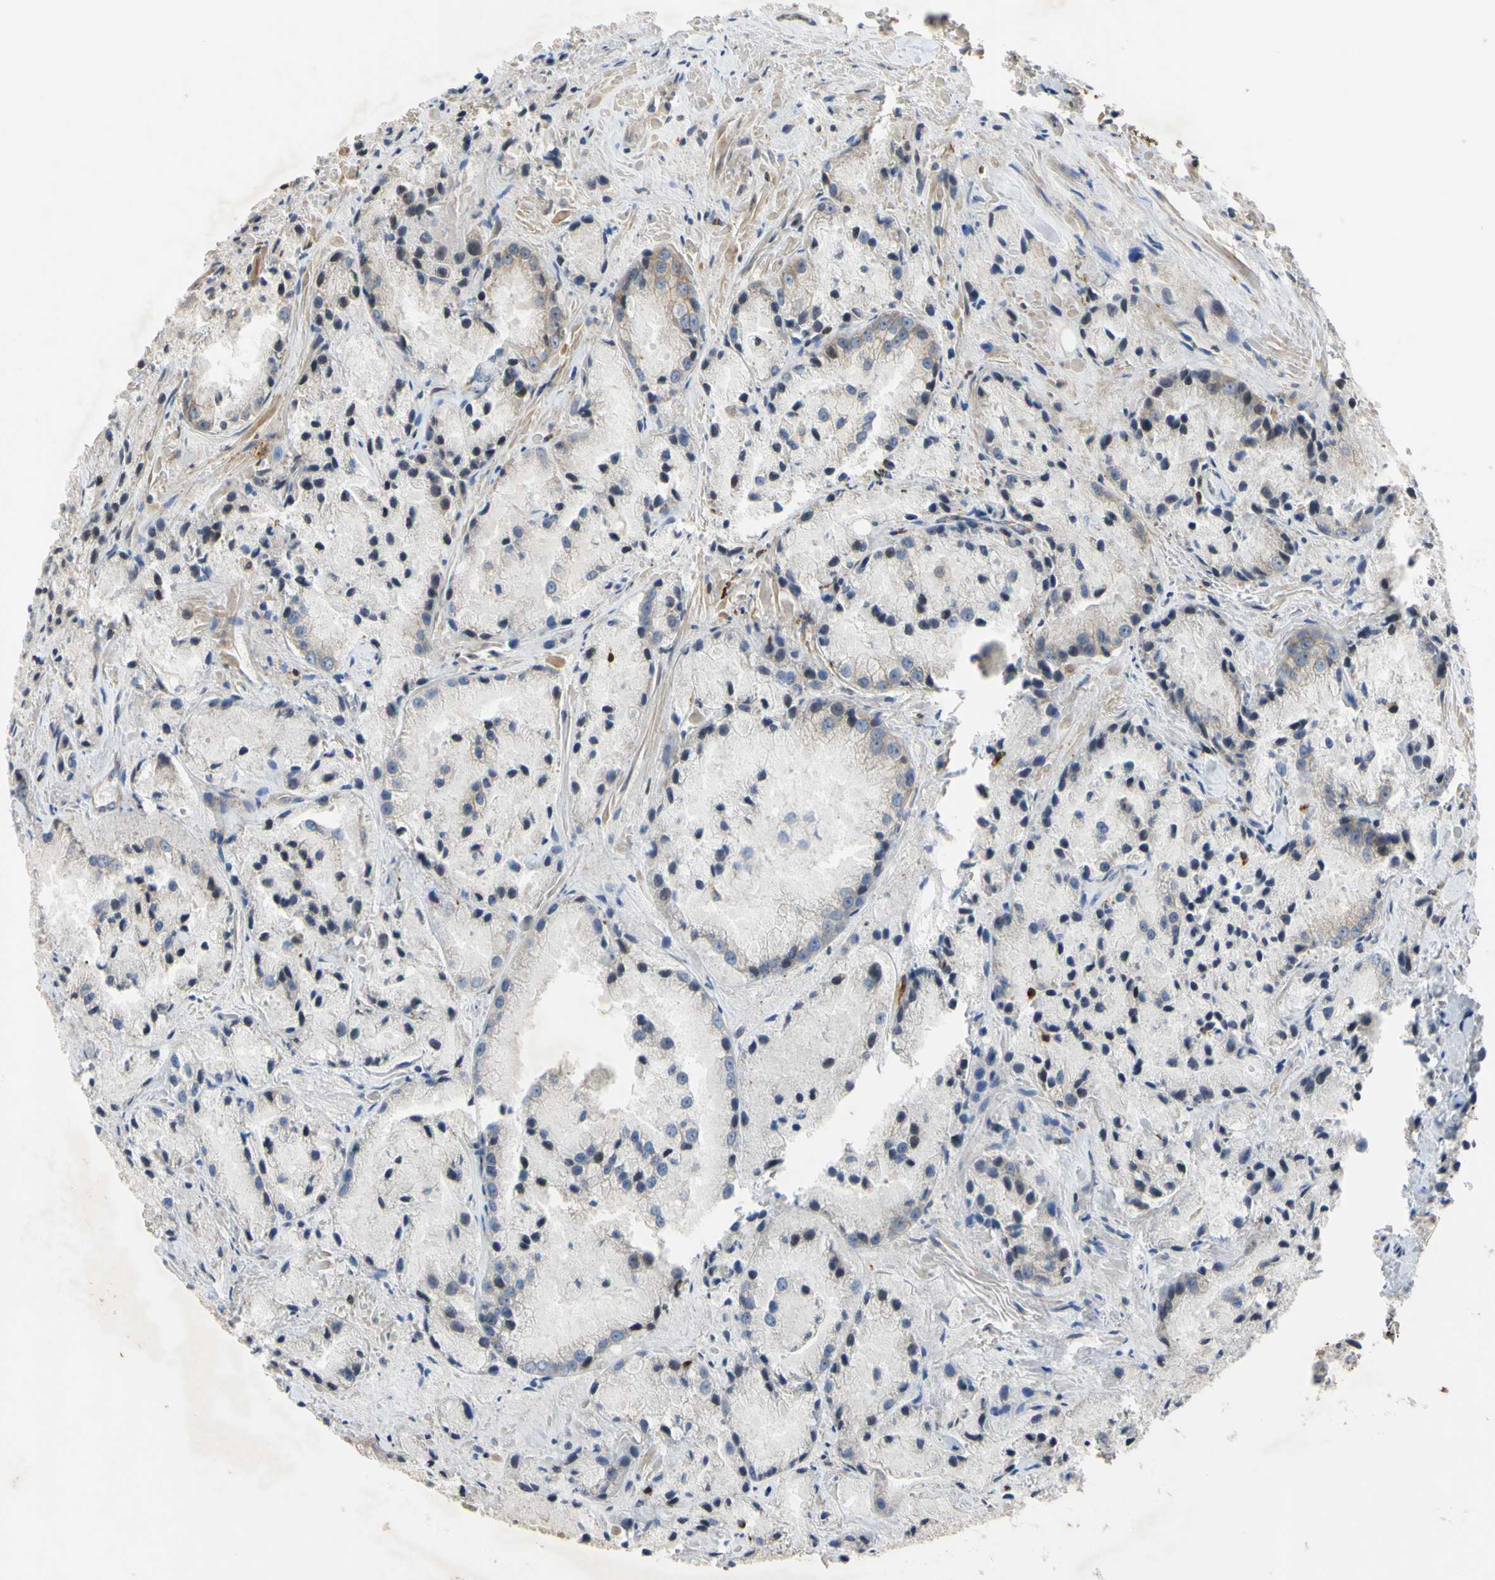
{"staining": {"intensity": "weak", "quantity": "<25%", "location": "cytoplasmic/membranous"}, "tissue": "prostate cancer", "cell_type": "Tumor cells", "image_type": "cancer", "snomed": [{"axis": "morphology", "description": "Adenocarcinoma, Low grade"}, {"axis": "topography", "description": "Prostate"}], "caption": "DAB immunohistochemical staining of human low-grade adenocarcinoma (prostate) displays no significant staining in tumor cells.", "gene": "PLXNA2", "patient": {"sex": "male", "age": 64}}